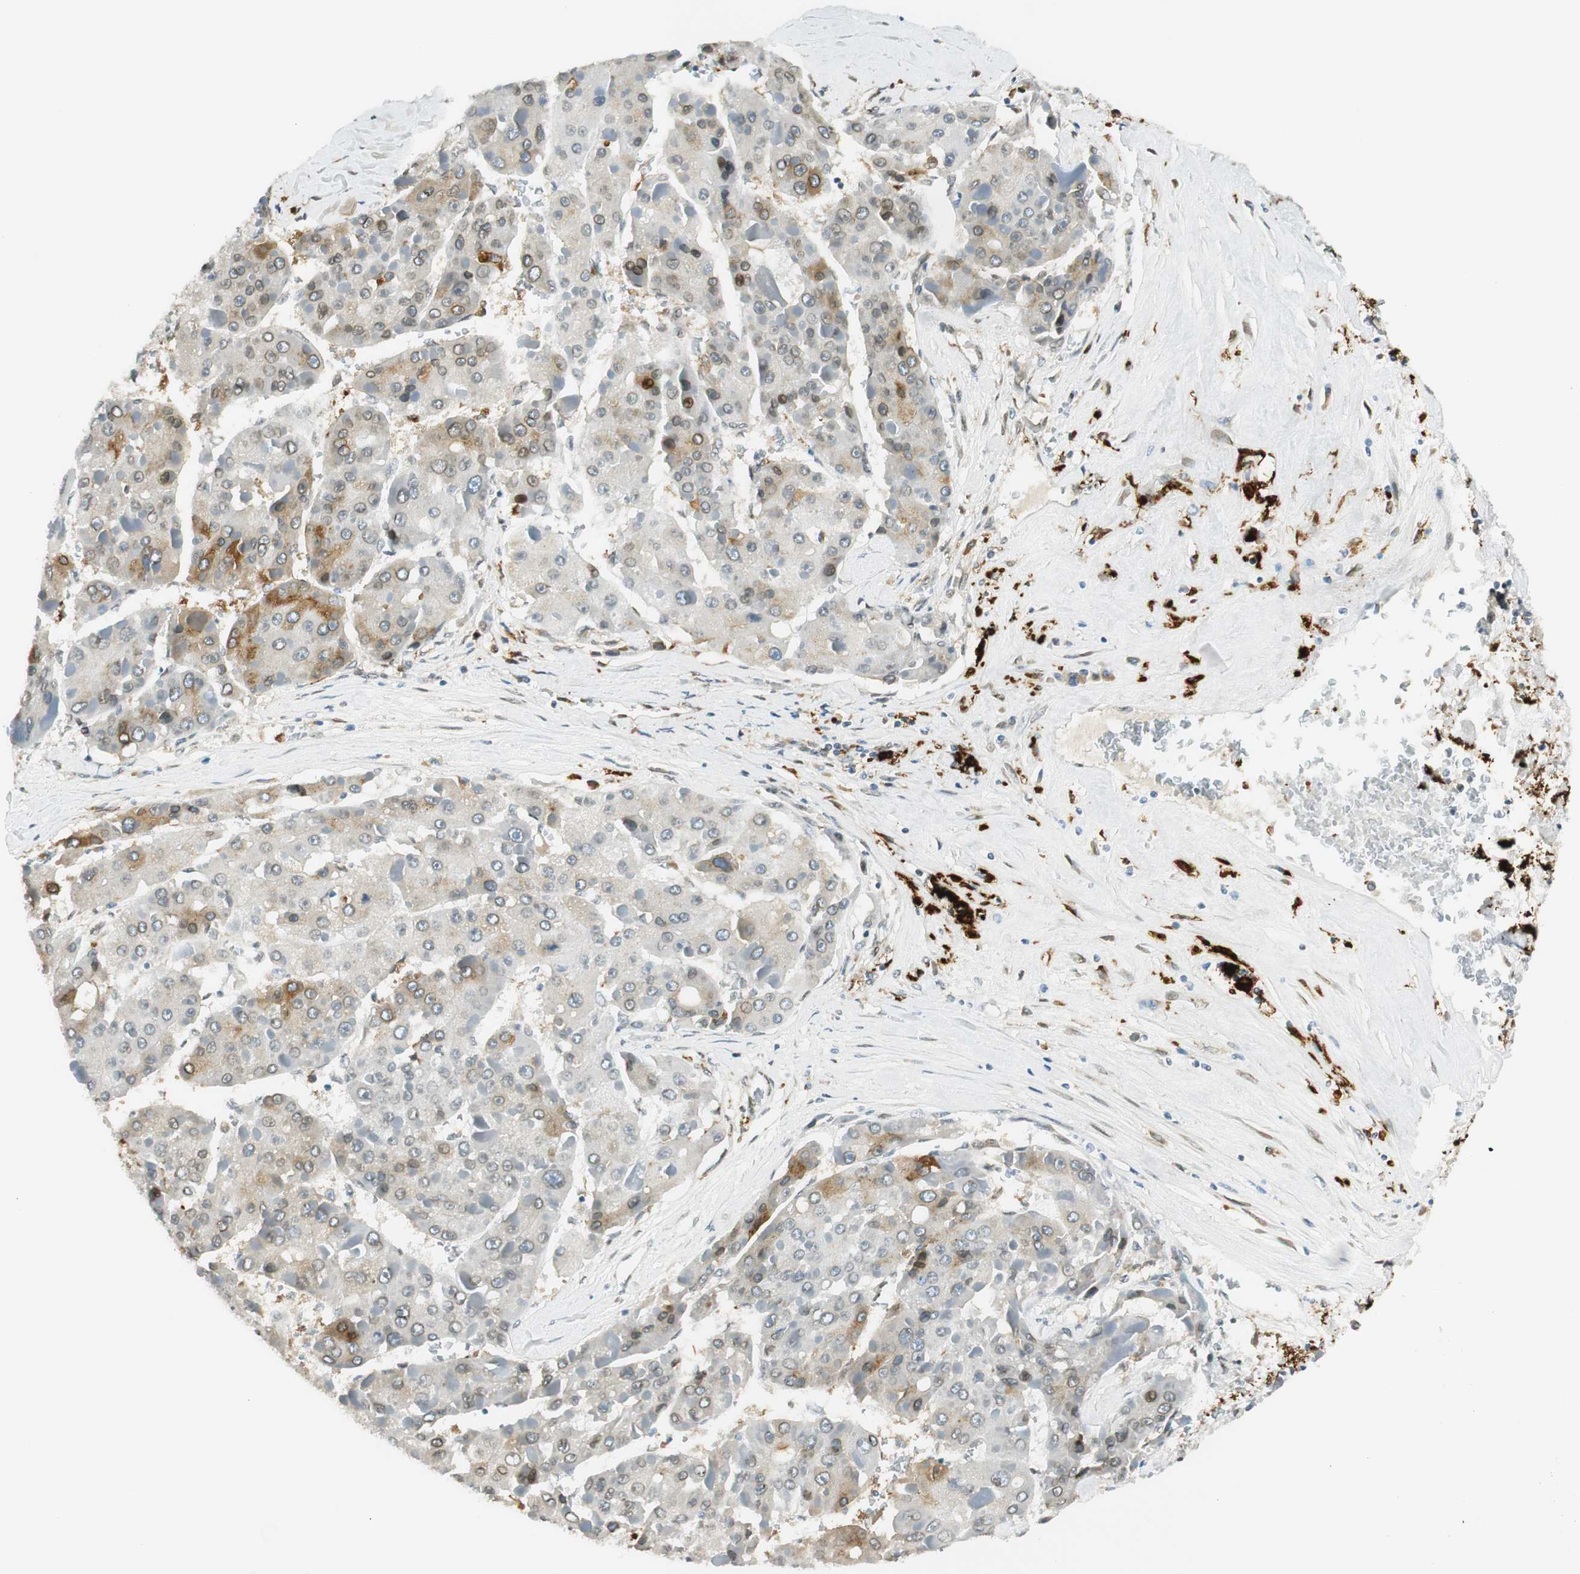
{"staining": {"intensity": "moderate", "quantity": "25%-75%", "location": "cytoplasmic/membranous"}, "tissue": "liver cancer", "cell_type": "Tumor cells", "image_type": "cancer", "snomed": [{"axis": "morphology", "description": "Carcinoma, Hepatocellular, NOS"}, {"axis": "topography", "description": "Liver"}], "caption": "Tumor cells demonstrate medium levels of moderate cytoplasmic/membranous staining in about 25%-75% of cells in human liver hepatocellular carcinoma.", "gene": "TMEM260", "patient": {"sex": "female", "age": 73}}